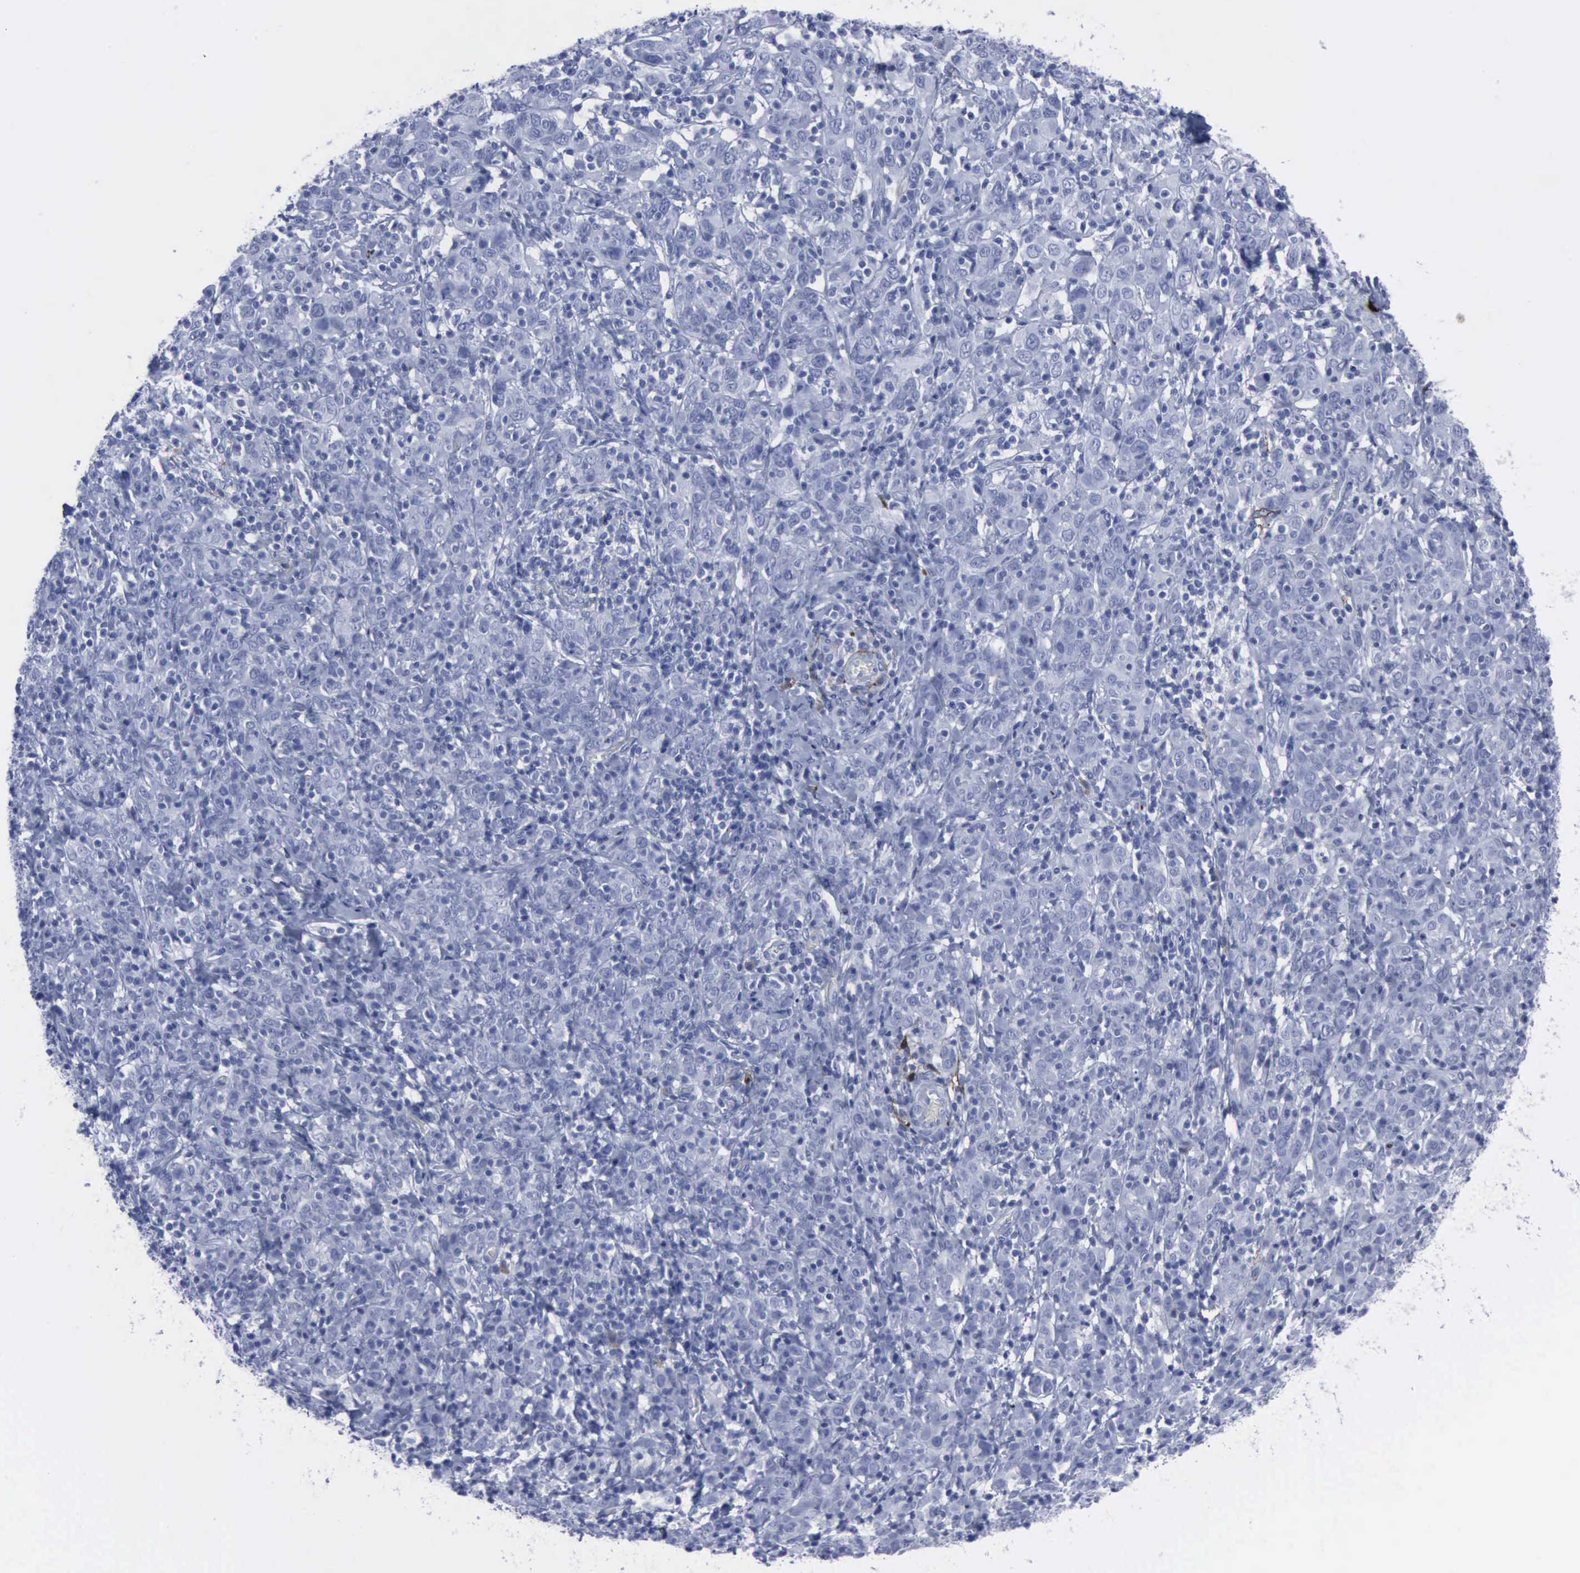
{"staining": {"intensity": "negative", "quantity": "none", "location": "none"}, "tissue": "cervical cancer", "cell_type": "Tumor cells", "image_type": "cancer", "snomed": [{"axis": "morphology", "description": "Normal tissue, NOS"}, {"axis": "morphology", "description": "Squamous cell carcinoma, NOS"}, {"axis": "topography", "description": "Cervix"}], "caption": "Human cervical squamous cell carcinoma stained for a protein using immunohistochemistry reveals no positivity in tumor cells.", "gene": "NGFR", "patient": {"sex": "female", "age": 67}}